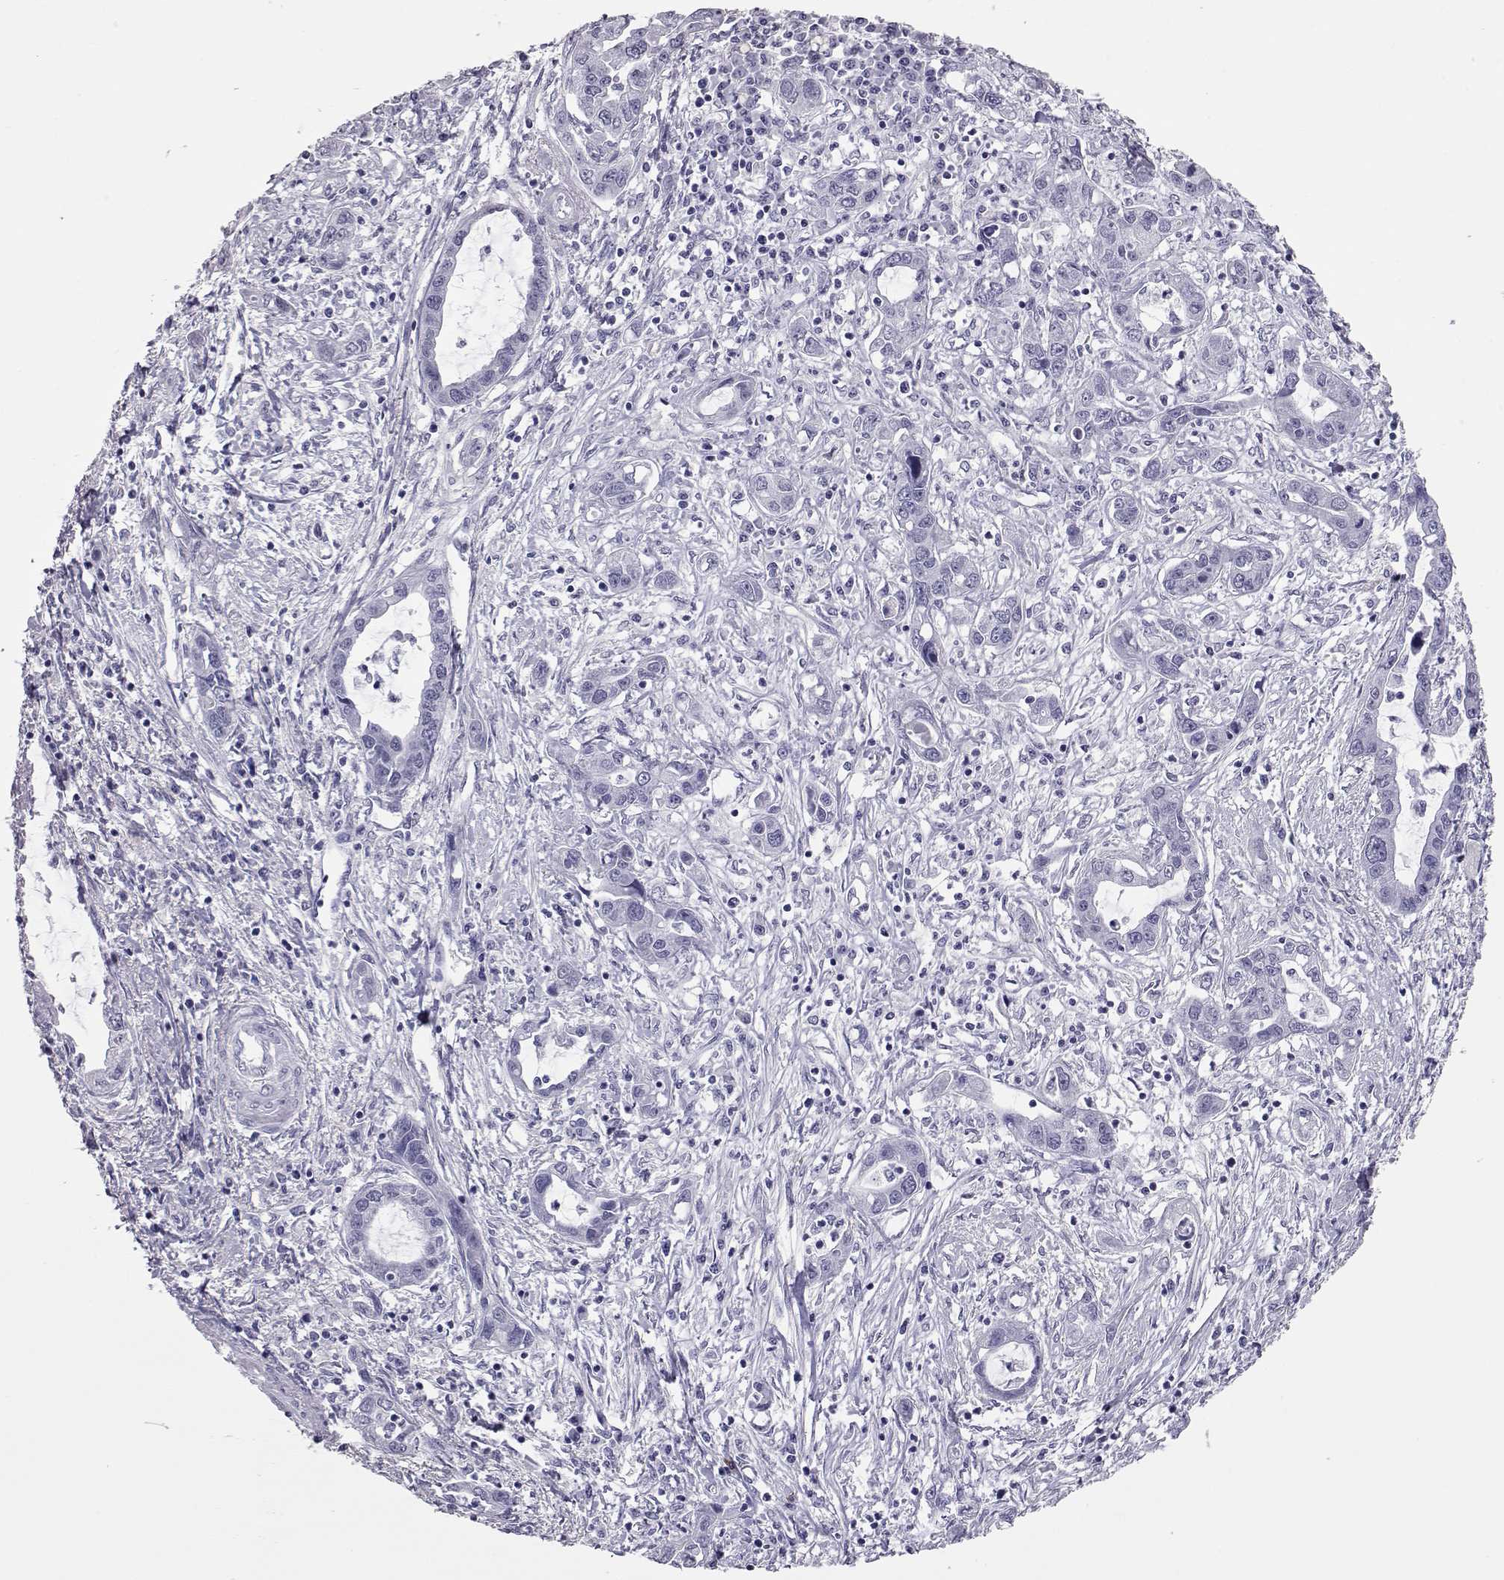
{"staining": {"intensity": "negative", "quantity": "none", "location": "none"}, "tissue": "liver cancer", "cell_type": "Tumor cells", "image_type": "cancer", "snomed": [{"axis": "morphology", "description": "Cholangiocarcinoma"}, {"axis": "topography", "description": "Liver"}], "caption": "High power microscopy micrograph of an immunohistochemistry (IHC) histopathology image of liver cancer, revealing no significant expression in tumor cells.", "gene": "PMCH", "patient": {"sex": "male", "age": 58}}